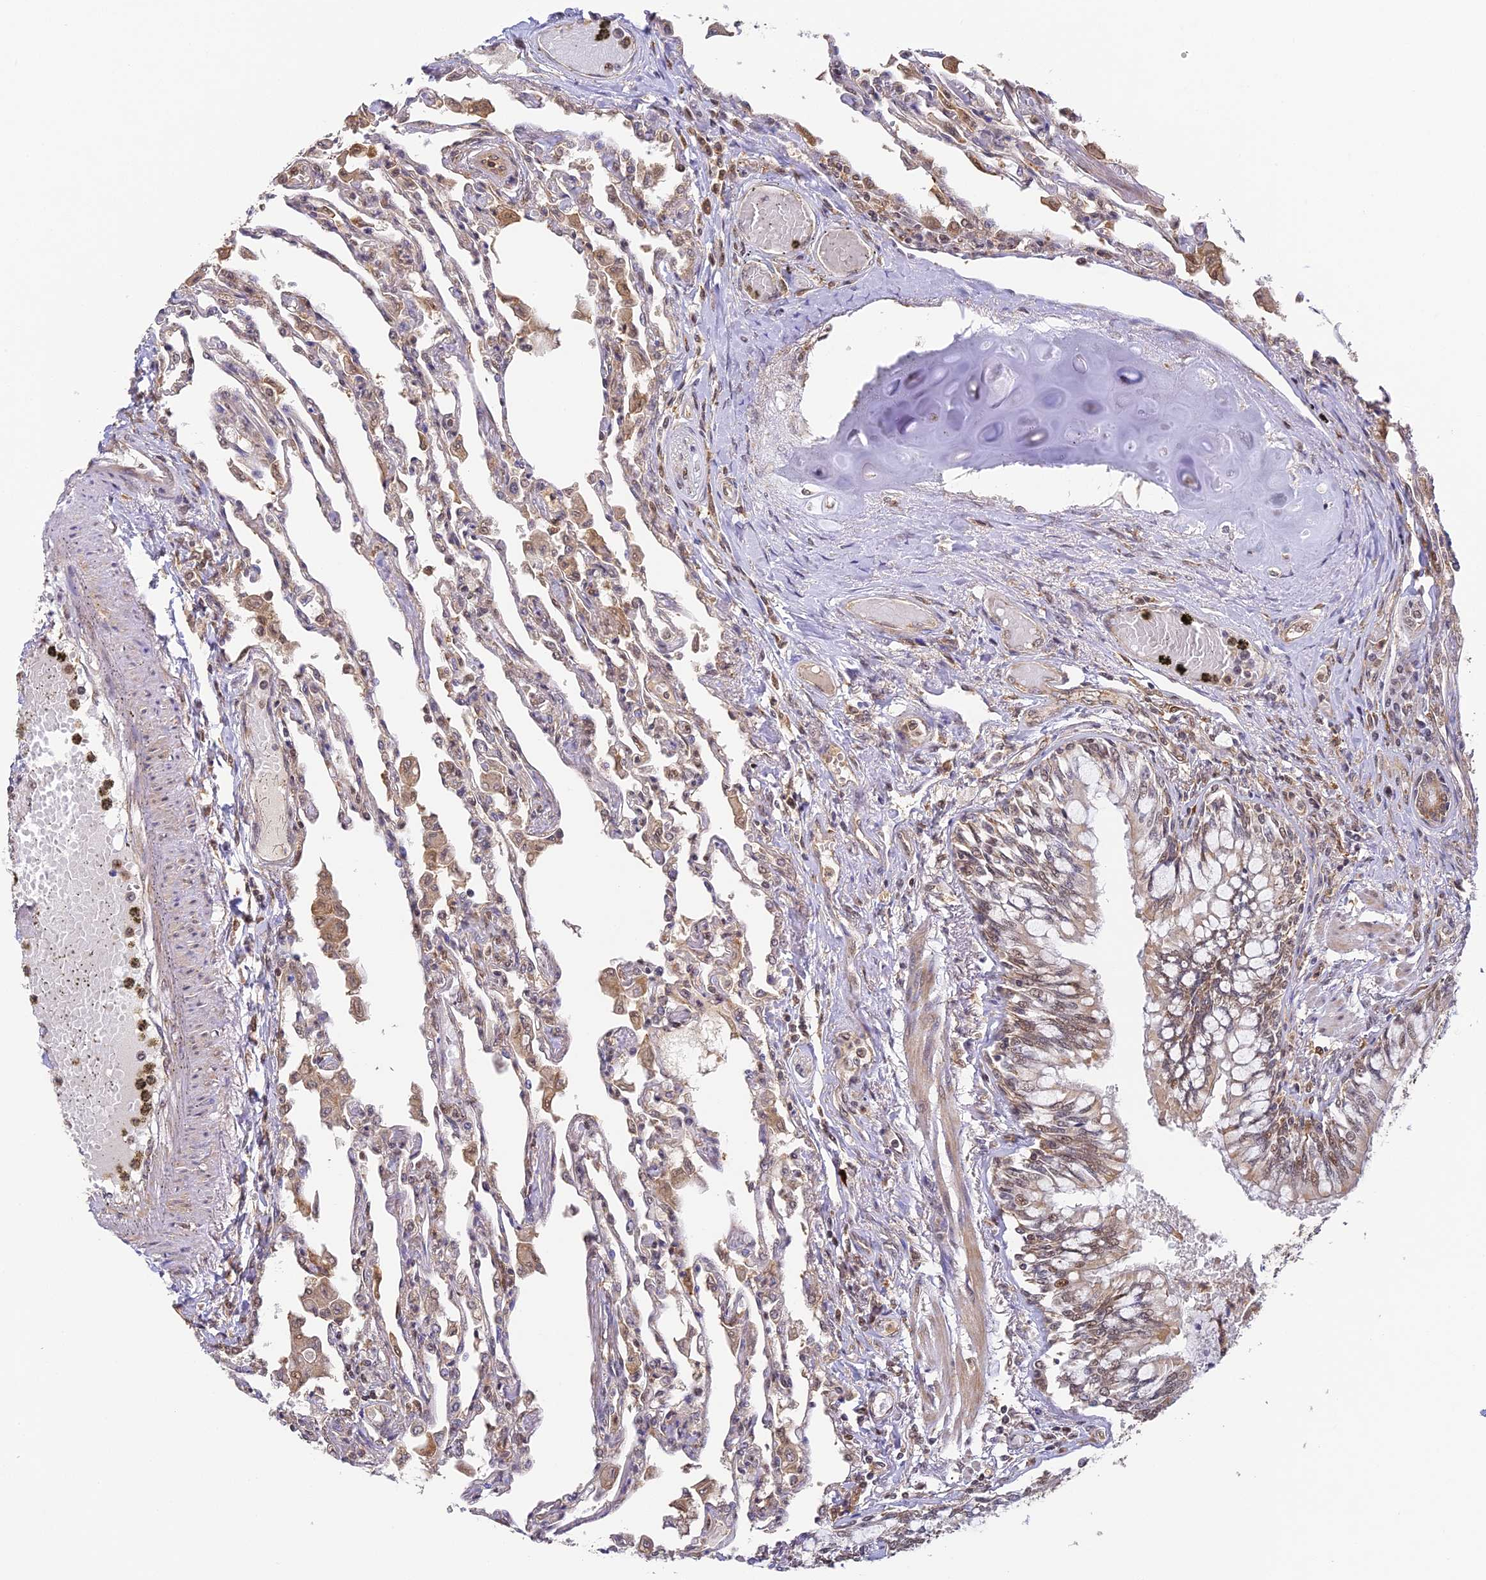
{"staining": {"intensity": "weak", "quantity": "25%-75%", "location": "cytoplasmic/membranous"}, "tissue": "lung", "cell_type": "Alveolar cells", "image_type": "normal", "snomed": [{"axis": "morphology", "description": "Normal tissue, NOS"}, {"axis": "topography", "description": "Bronchus"}, {"axis": "topography", "description": "Lung"}], "caption": "Lung stained for a protein exhibits weak cytoplasmic/membranous positivity in alveolar cells. (DAB = brown stain, brightfield microscopy at high magnification).", "gene": "ENSG00000268870", "patient": {"sex": "female", "age": 49}}